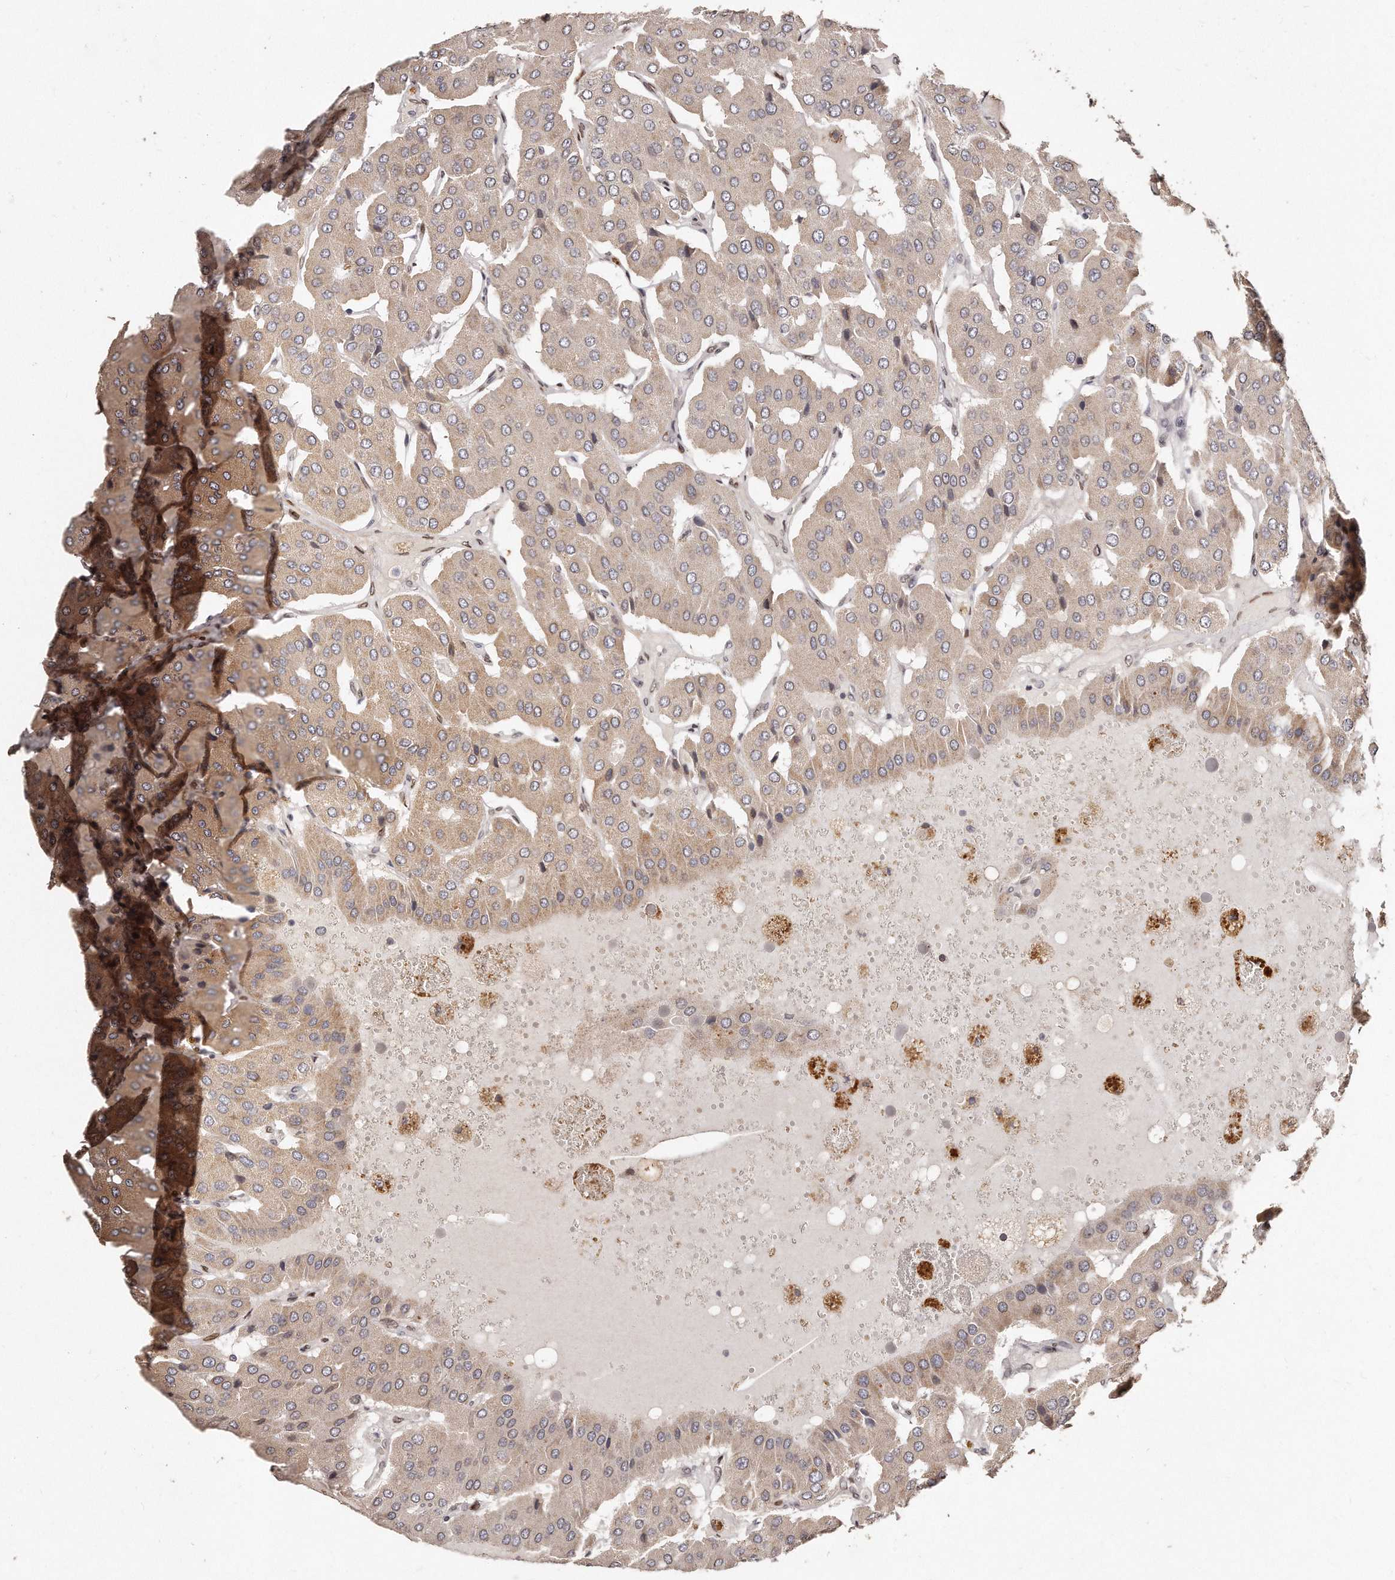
{"staining": {"intensity": "weak", "quantity": ">75%", "location": "cytoplasmic/membranous"}, "tissue": "parathyroid gland", "cell_type": "Glandular cells", "image_type": "normal", "snomed": [{"axis": "morphology", "description": "Normal tissue, NOS"}, {"axis": "morphology", "description": "Adenoma, NOS"}, {"axis": "topography", "description": "Parathyroid gland"}], "caption": "DAB immunohistochemical staining of benign parathyroid gland shows weak cytoplasmic/membranous protein positivity in about >75% of glandular cells. The protein is stained brown, and the nuclei are stained in blue (DAB IHC with brightfield microscopy, high magnification).", "gene": "HASPIN", "patient": {"sex": "female", "age": 86}}